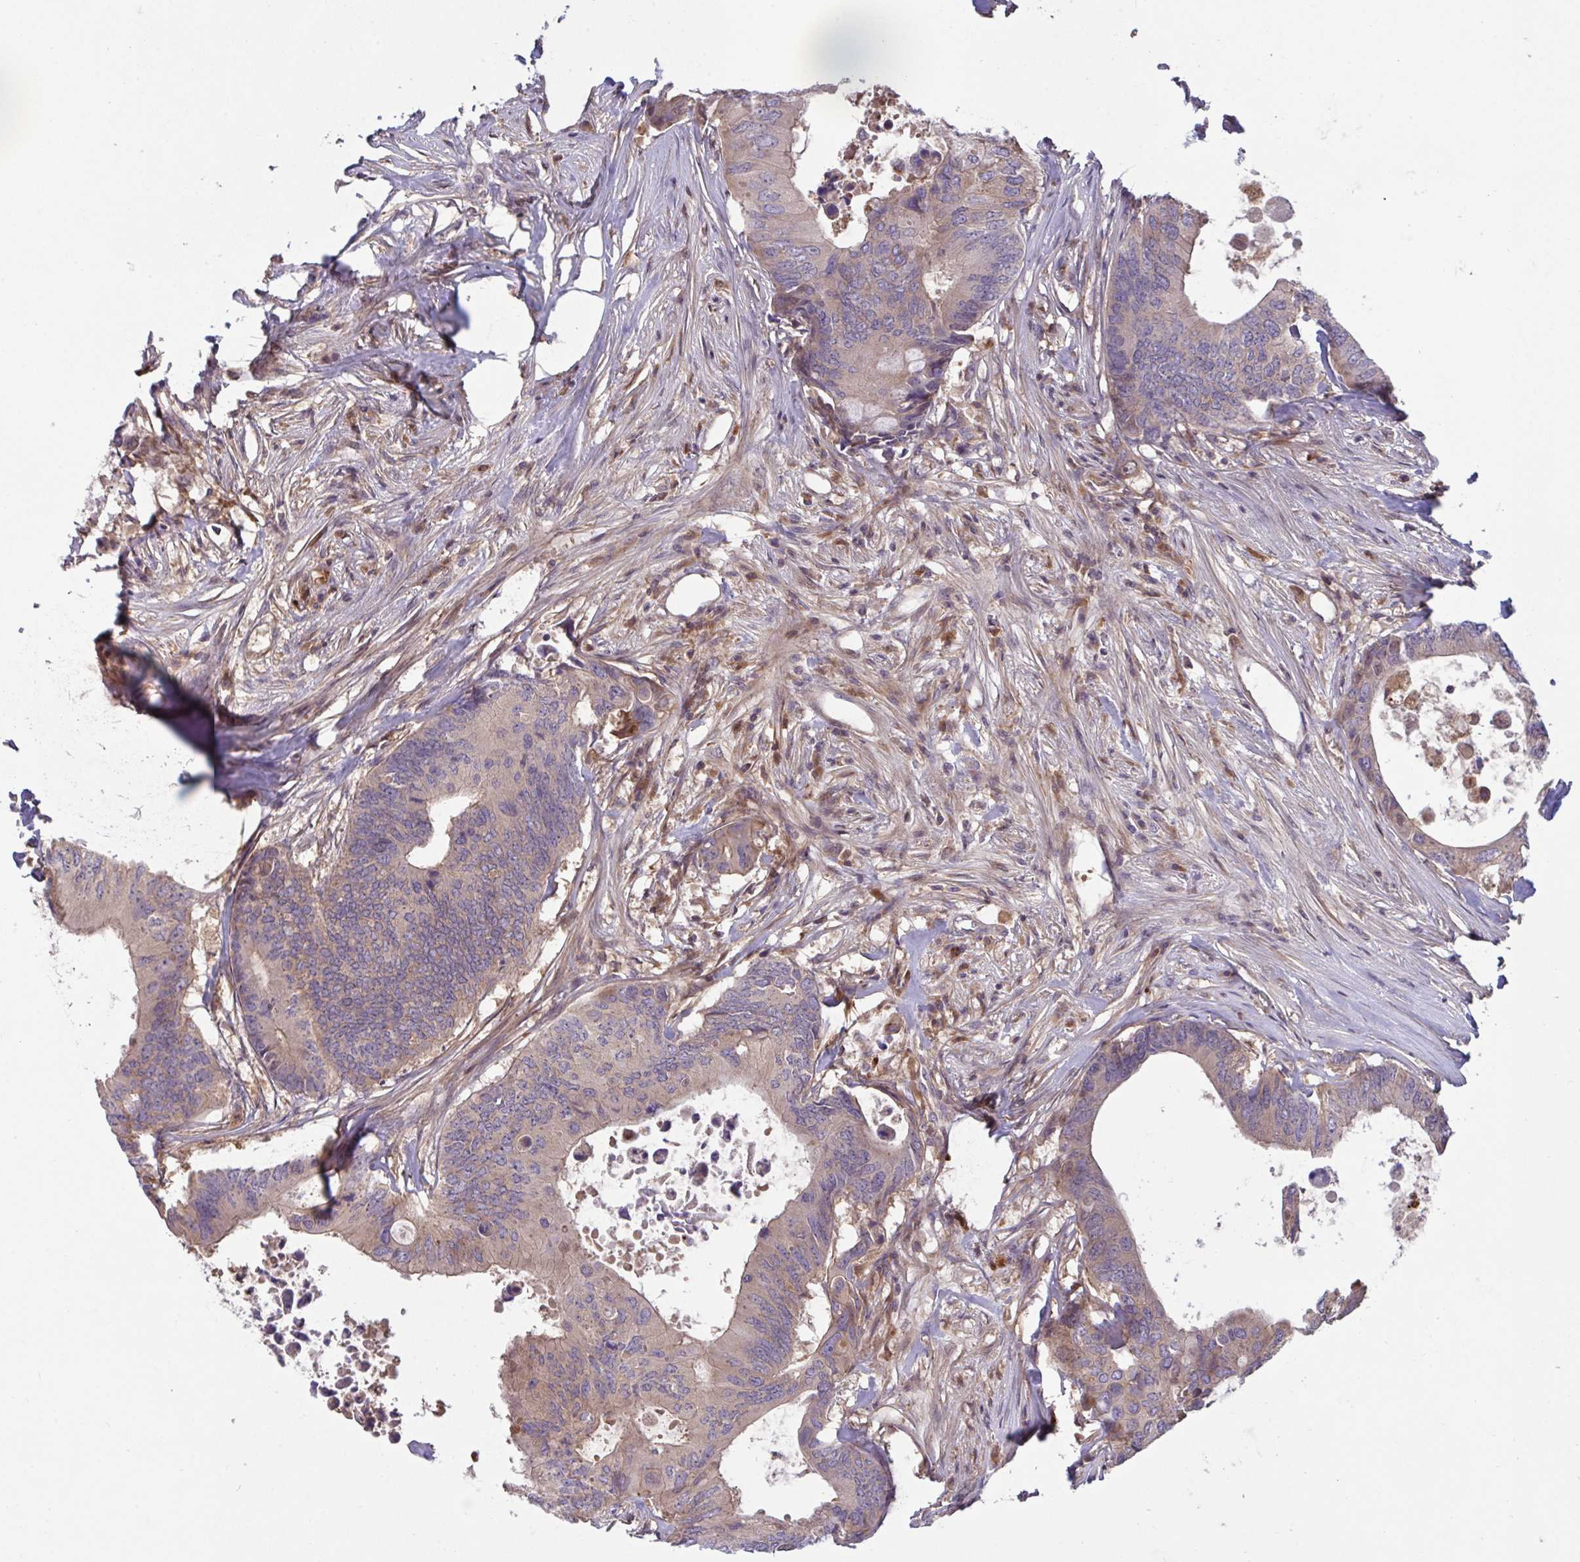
{"staining": {"intensity": "weak", "quantity": "25%-75%", "location": "cytoplasmic/membranous"}, "tissue": "colorectal cancer", "cell_type": "Tumor cells", "image_type": "cancer", "snomed": [{"axis": "morphology", "description": "Adenocarcinoma, NOS"}, {"axis": "topography", "description": "Colon"}], "caption": "High-magnification brightfield microscopy of adenocarcinoma (colorectal) stained with DAB (brown) and counterstained with hematoxylin (blue). tumor cells exhibit weak cytoplasmic/membranous positivity is seen in approximately25%-75% of cells.", "gene": "IL1R1", "patient": {"sex": "male", "age": 71}}